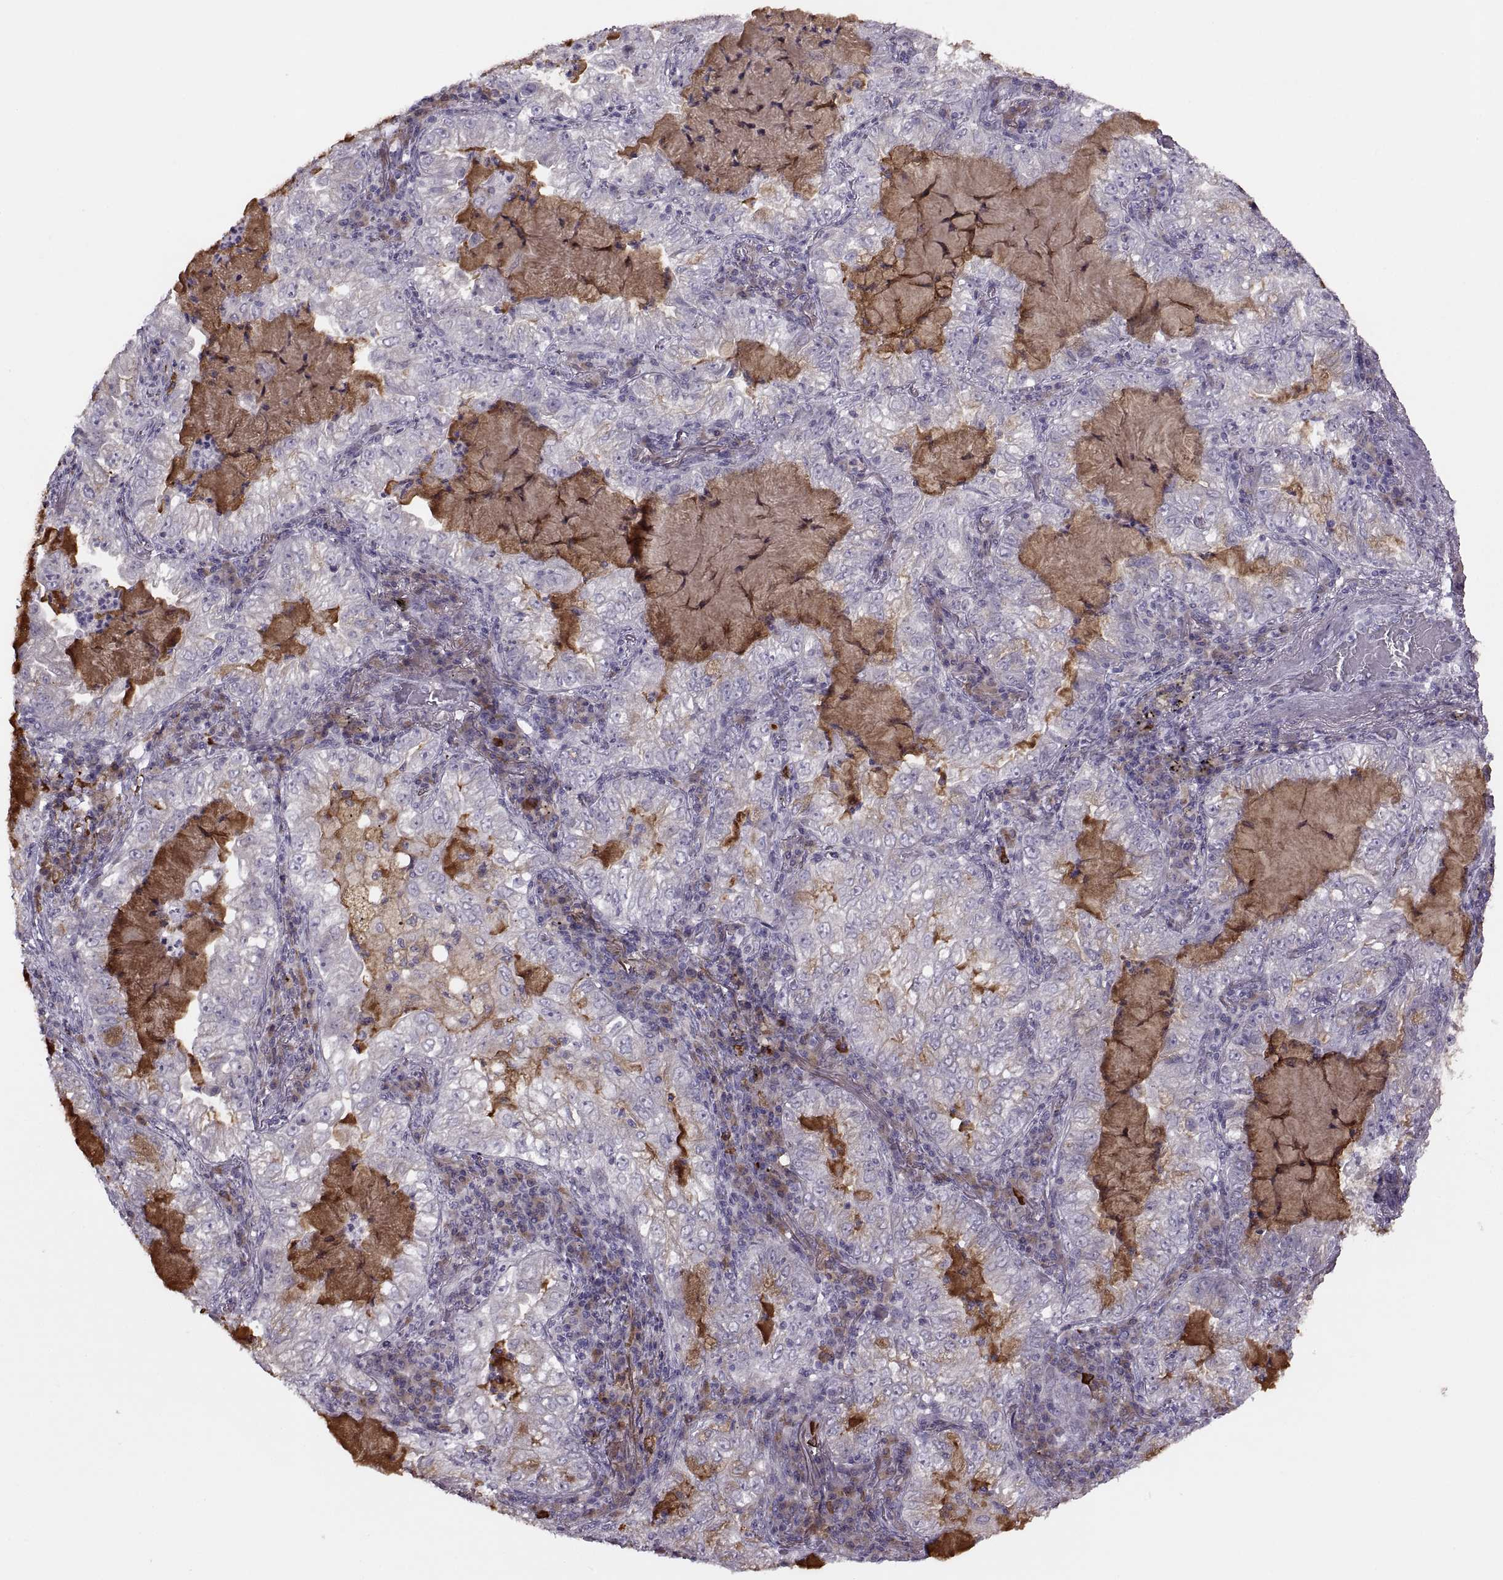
{"staining": {"intensity": "negative", "quantity": "none", "location": "none"}, "tissue": "lung cancer", "cell_type": "Tumor cells", "image_type": "cancer", "snomed": [{"axis": "morphology", "description": "Adenocarcinoma, NOS"}, {"axis": "topography", "description": "Lung"}], "caption": "Adenocarcinoma (lung) stained for a protein using immunohistochemistry demonstrates no expression tumor cells.", "gene": "H2AP", "patient": {"sex": "female", "age": 73}}